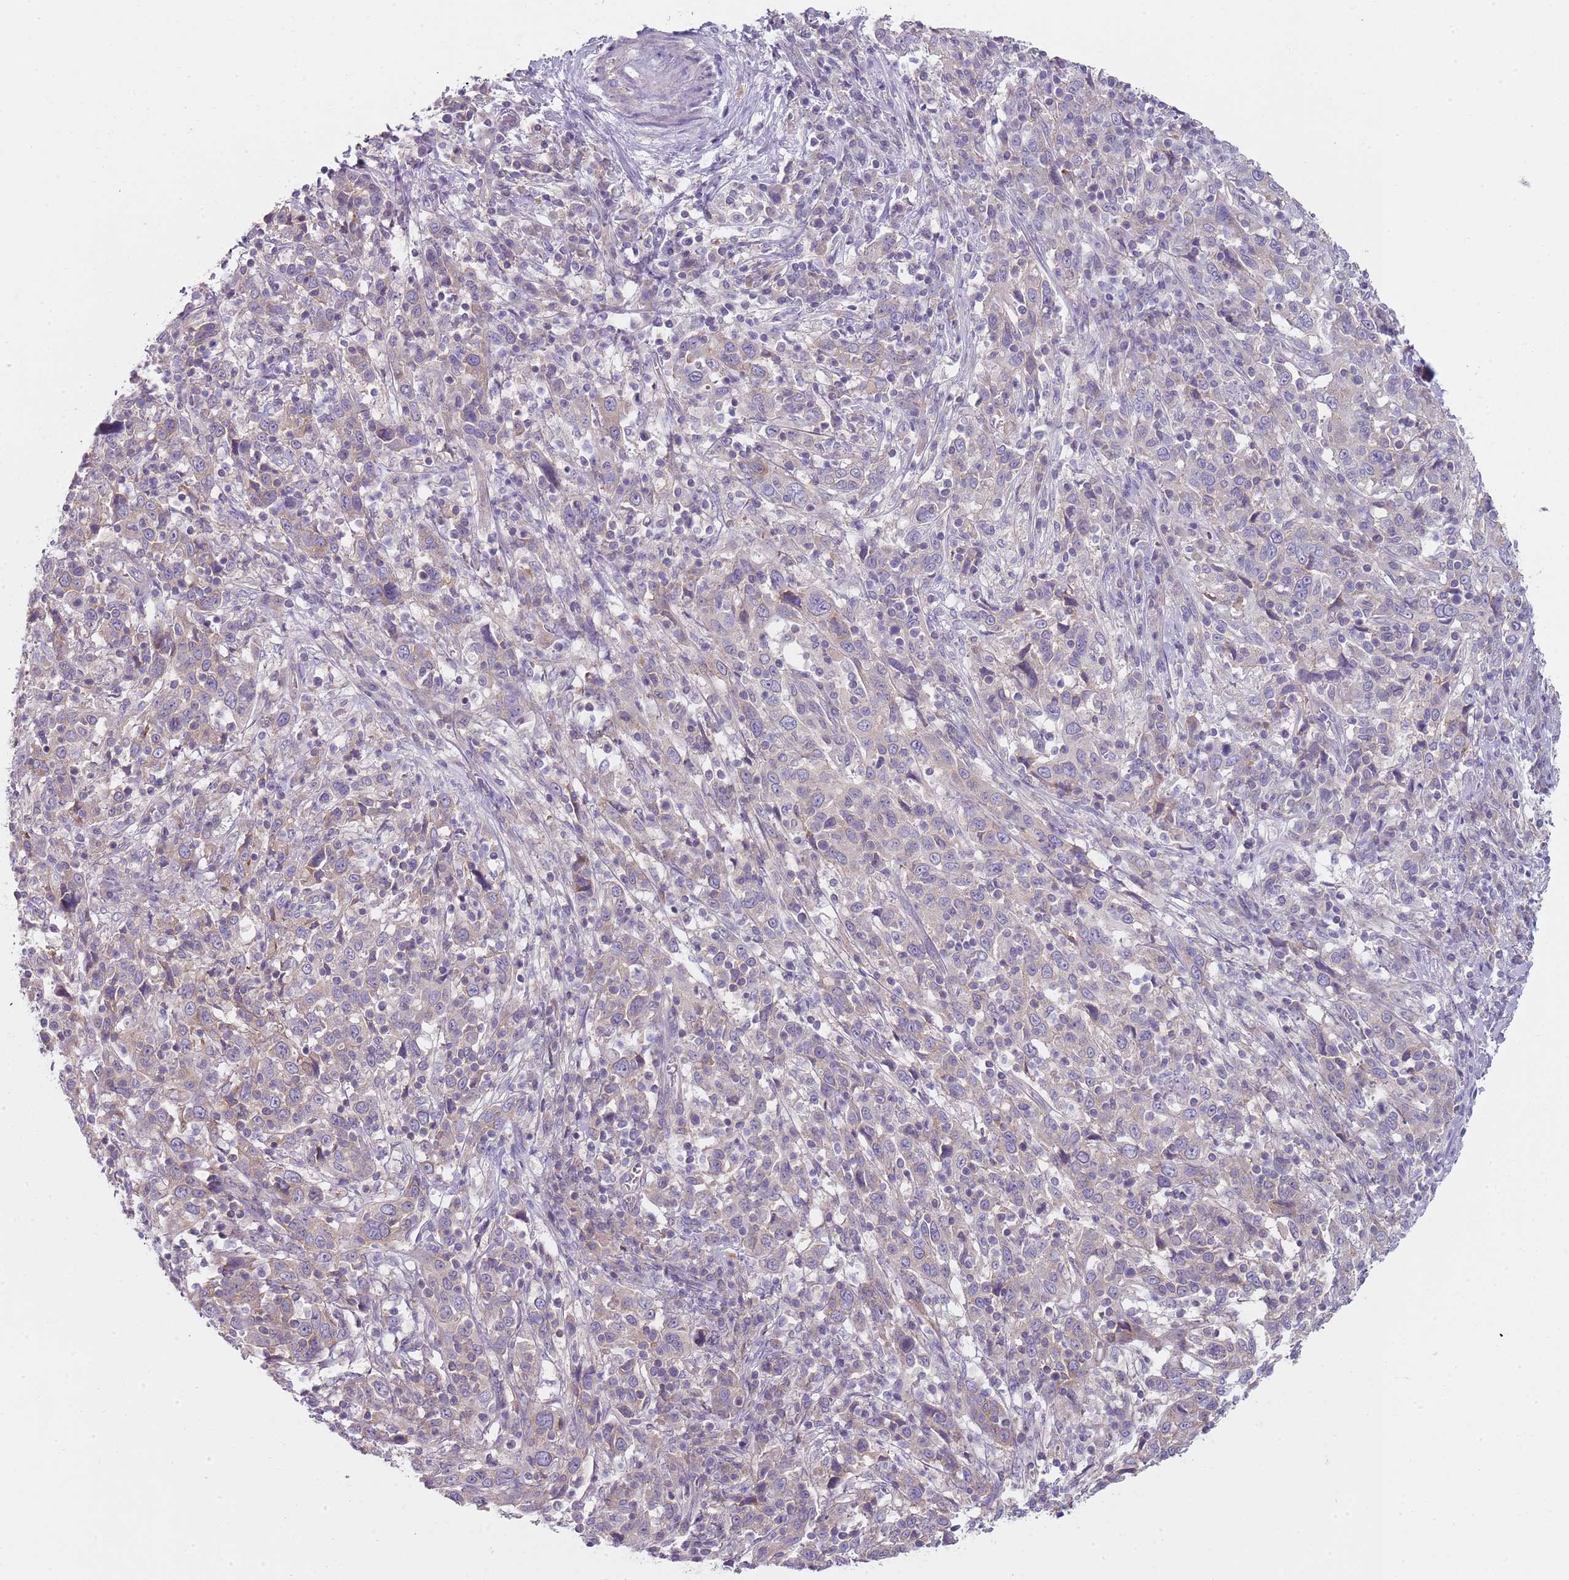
{"staining": {"intensity": "weak", "quantity": "<25%", "location": "cytoplasmic/membranous"}, "tissue": "cervical cancer", "cell_type": "Tumor cells", "image_type": "cancer", "snomed": [{"axis": "morphology", "description": "Squamous cell carcinoma, NOS"}, {"axis": "topography", "description": "Cervix"}], "caption": "The IHC micrograph has no significant positivity in tumor cells of cervical squamous cell carcinoma tissue.", "gene": "SLC26A6", "patient": {"sex": "female", "age": 46}}